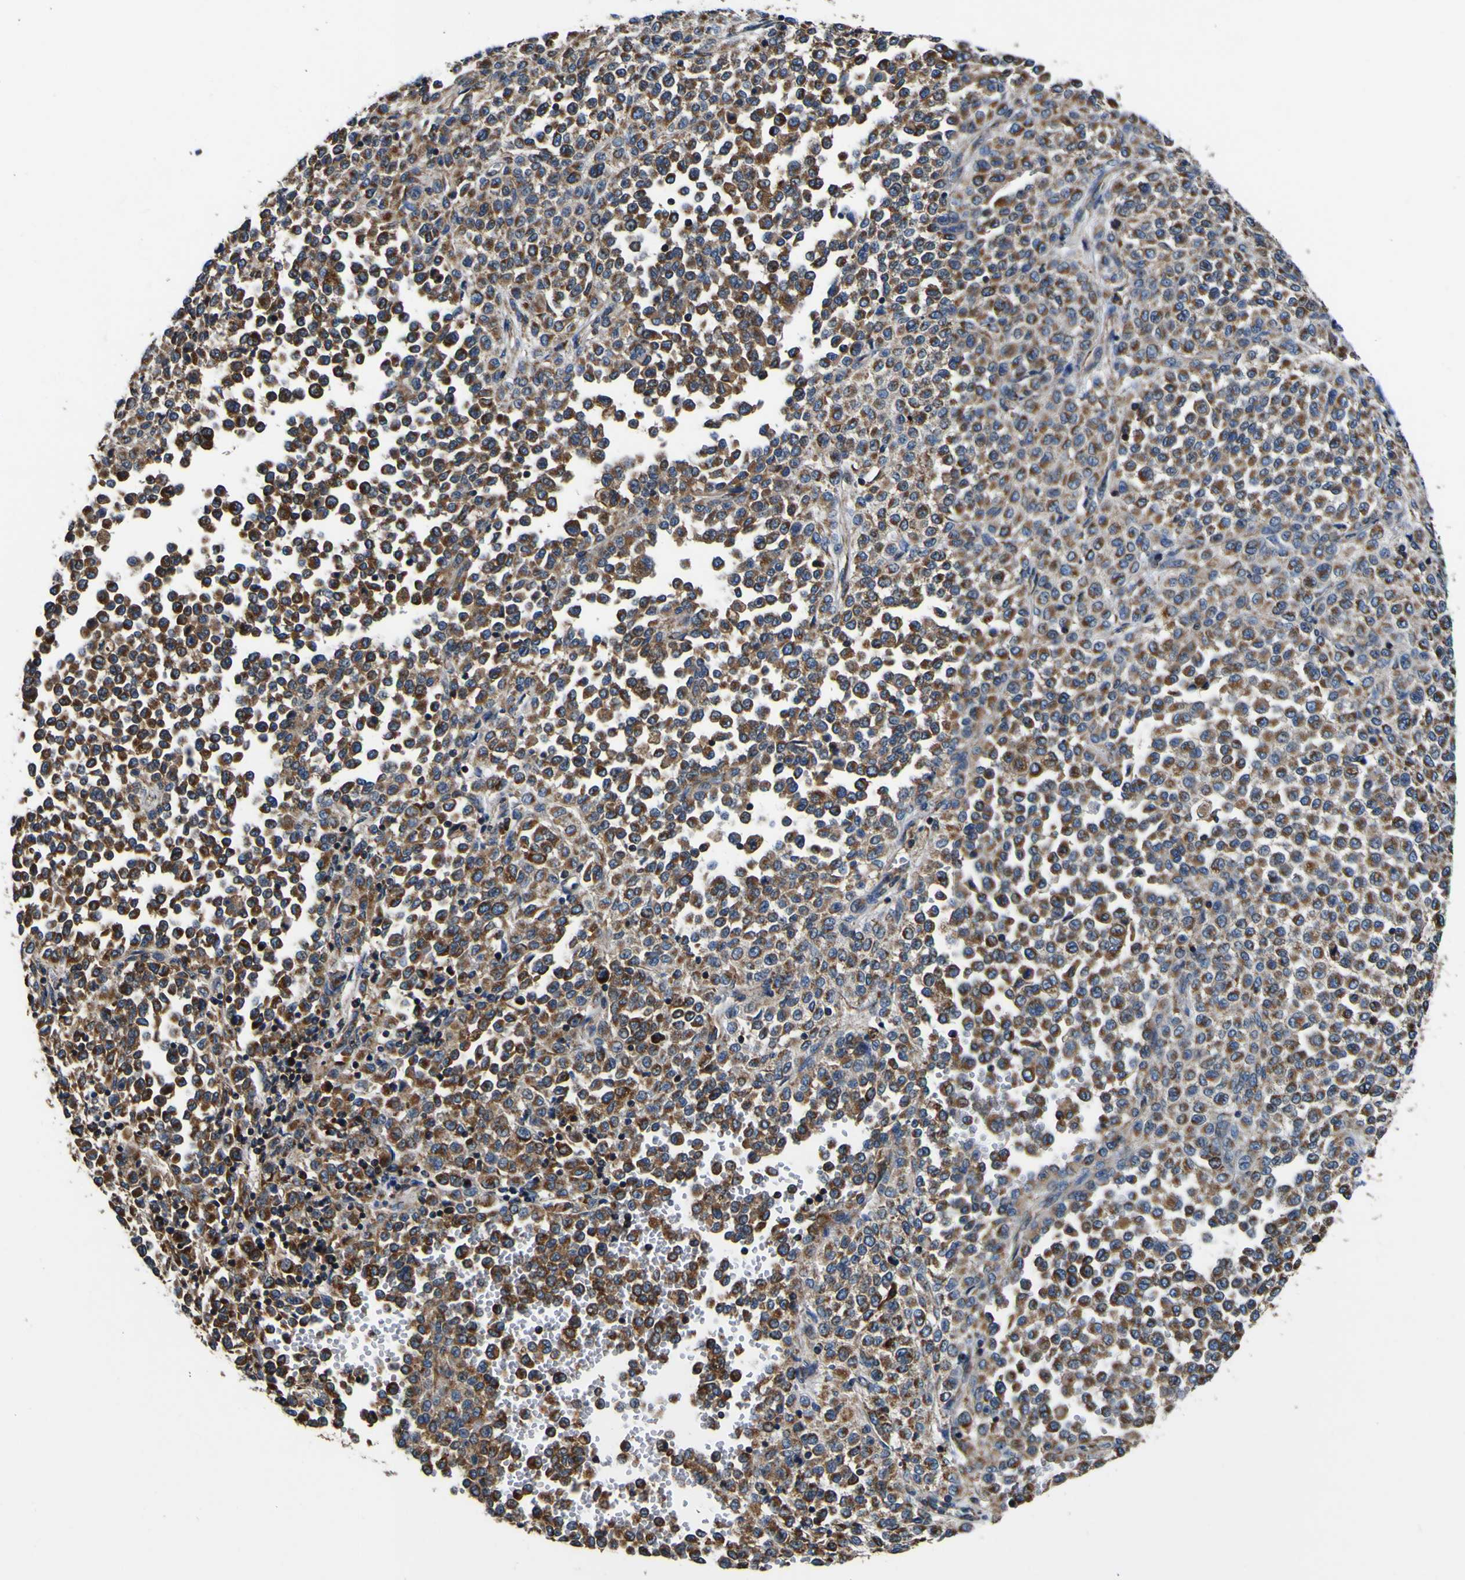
{"staining": {"intensity": "moderate", "quantity": ">75%", "location": "cytoplasmic/membranous"}, "tissue": "melanoma", "cell_type": "Tumor cells", "image_type": "cancer", "snomed": [{"axis": "morphology", "description": "Malignant melanoma, Metastatic site"}, {"axis": "topography", "description": "Pancreas"}], "caption": "A brown stain shows moderate cytoplasmic/membranous expression of a protein in melanoma tumor cells.", "gene": "INPP5A", "patient": {"sex": "female", "age": 30}}